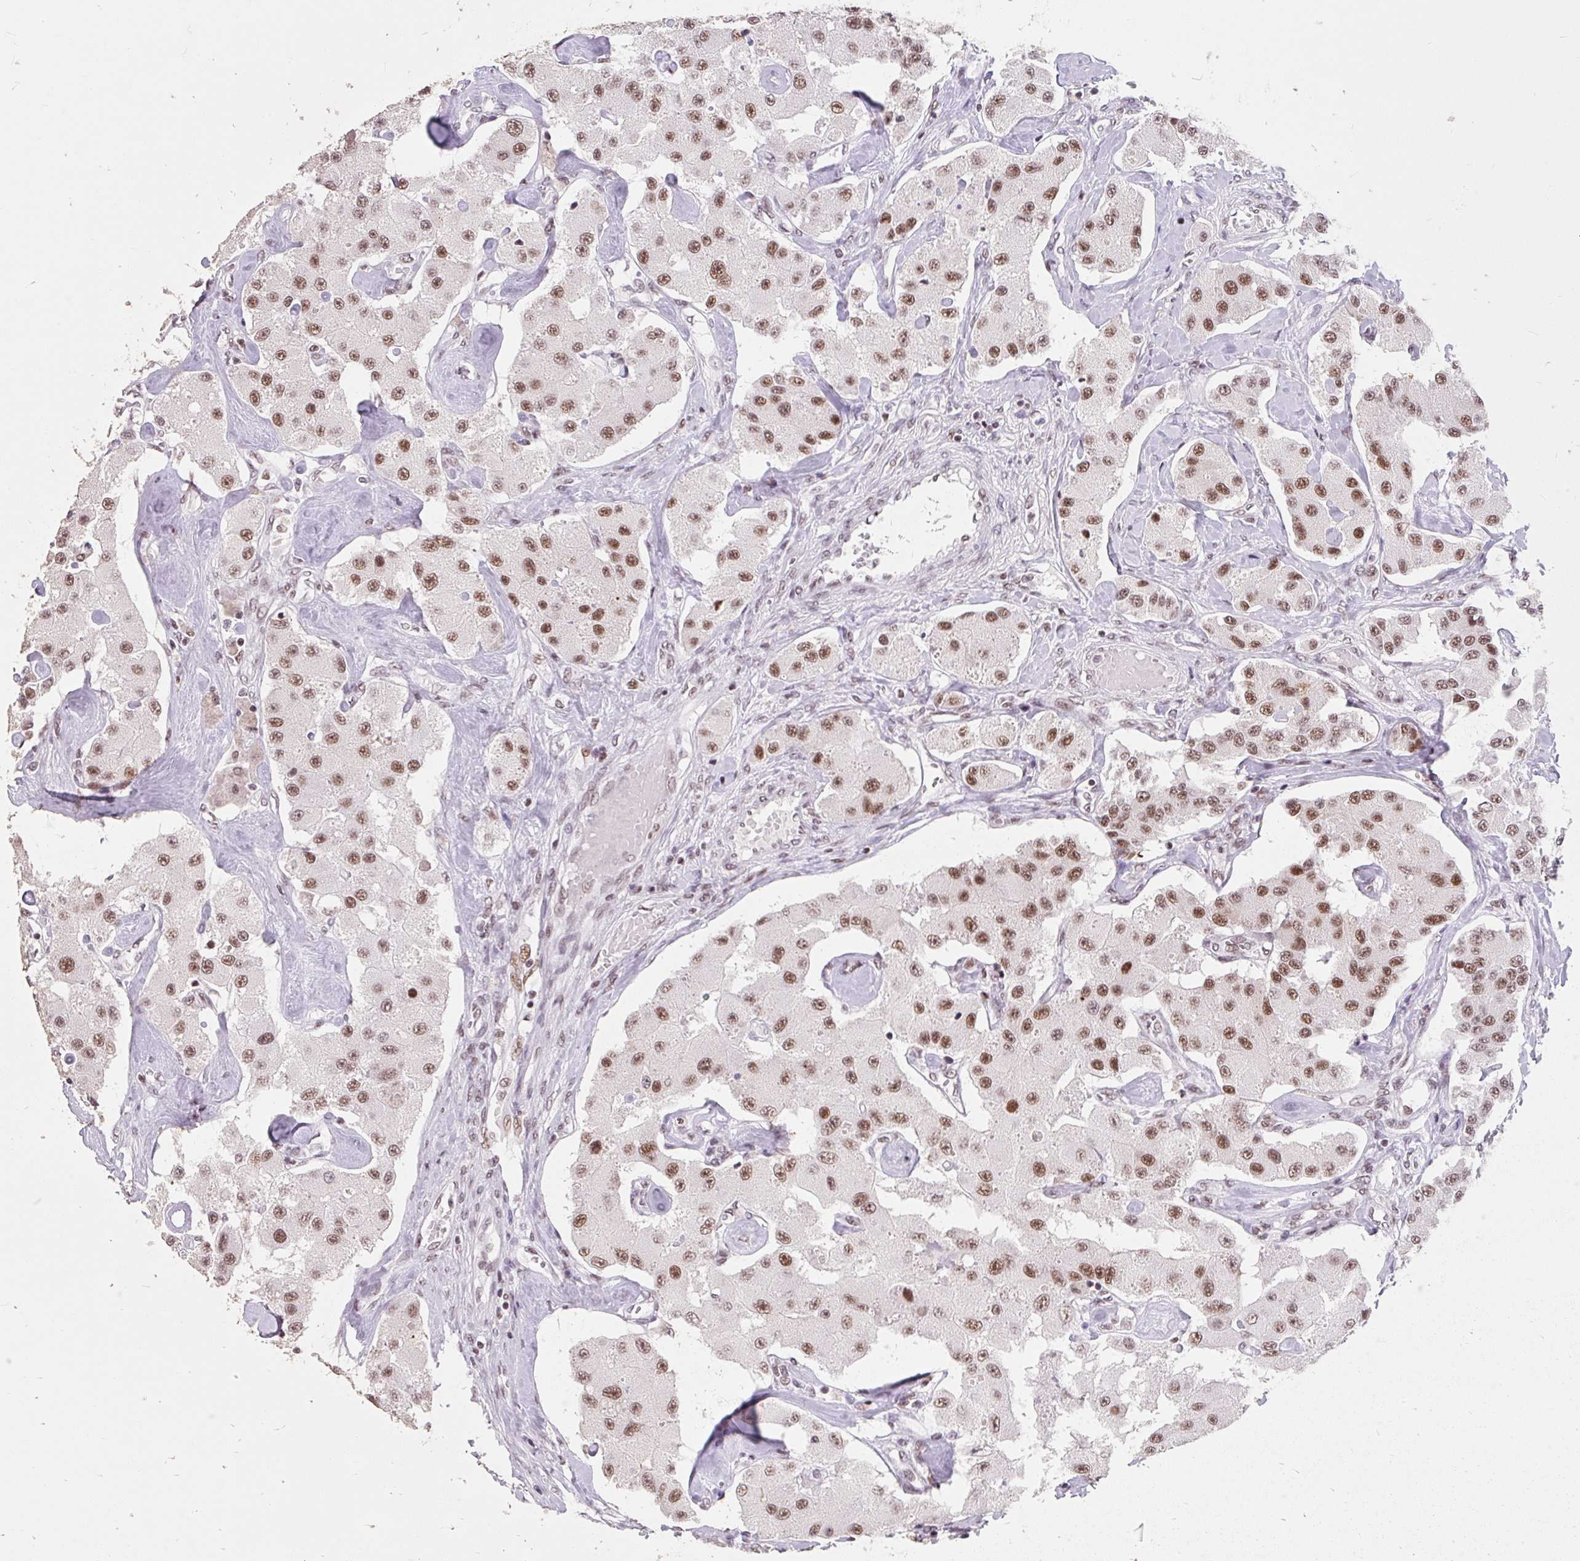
{"staining": {"intensity": "moderate", "quantity": ">75%", "location": "nuclear"}, "tissue": "carcinoid", "cell_type": "Tumor cells", "image_type": "cancer", "snomed": [{"axis": "morphology", "description": "Carcinoid, malignant, NOS"}, {"axis": "topography", "description": "Pancreas"}], "caption": "Human malignant carcinoid stained with a protein marker exhibits moderate staining in tumor cells.", "gene": "SRSF10", "patient": {"sex": "male", "age": 41}}